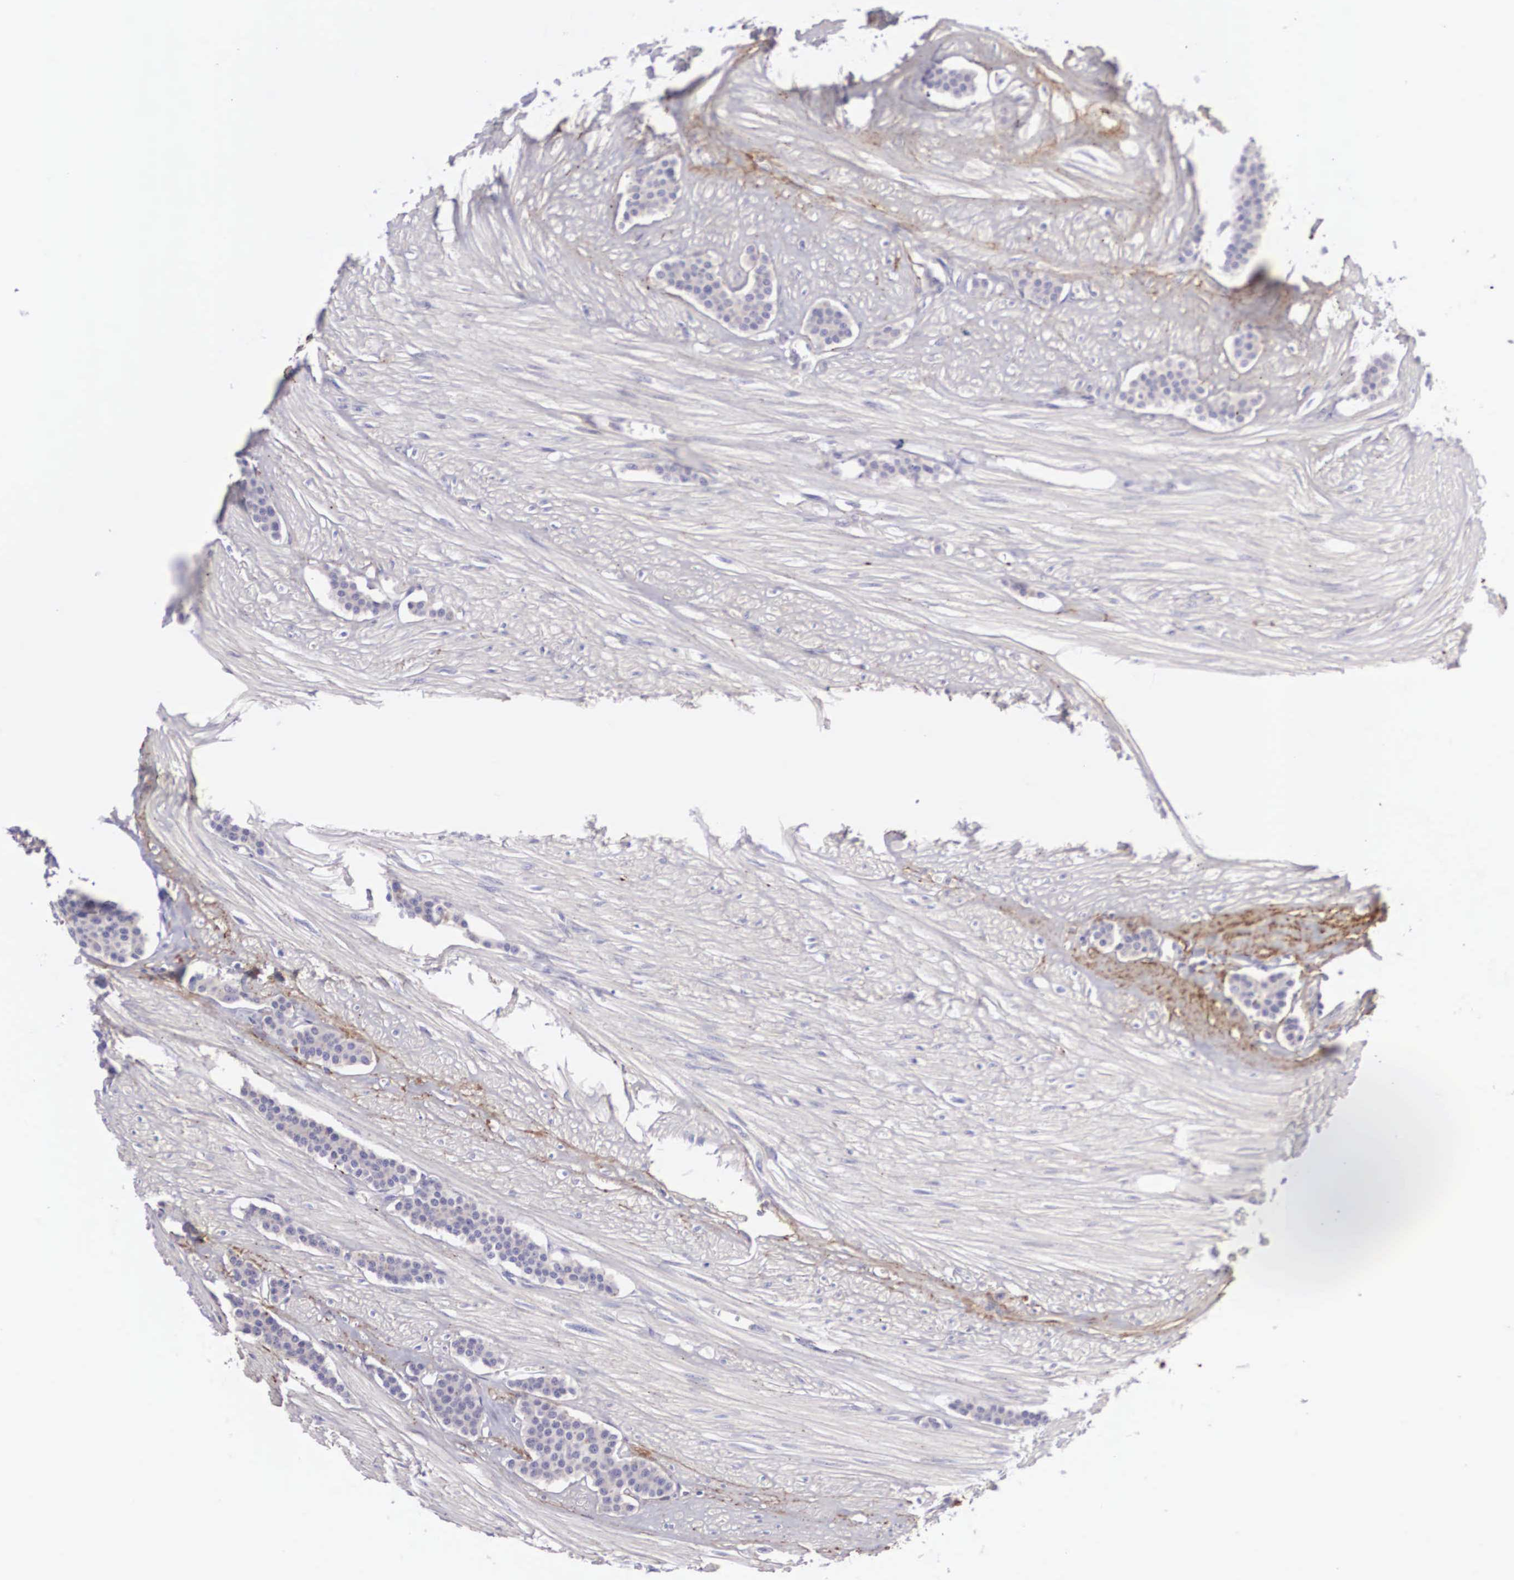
{"staining": {"intensity": "negative", "quantity": "none", "location": "none"}, "tissue": "carcinoid", "cell_type": "Tumor cells", "image_type": "cancer", "snomed": [{"axis": "morphology", "description": "Carcinoid, malignant, NOS"}, {"axis": "topography", "description": "Small intestine"}], "caption": "This is an immunohistochemistry (IHC) micrograph of malignant carcinoid. There is no staining in tumor cells.", "gene": "CLU", "patient": {"sex": "male", "age": 60}}